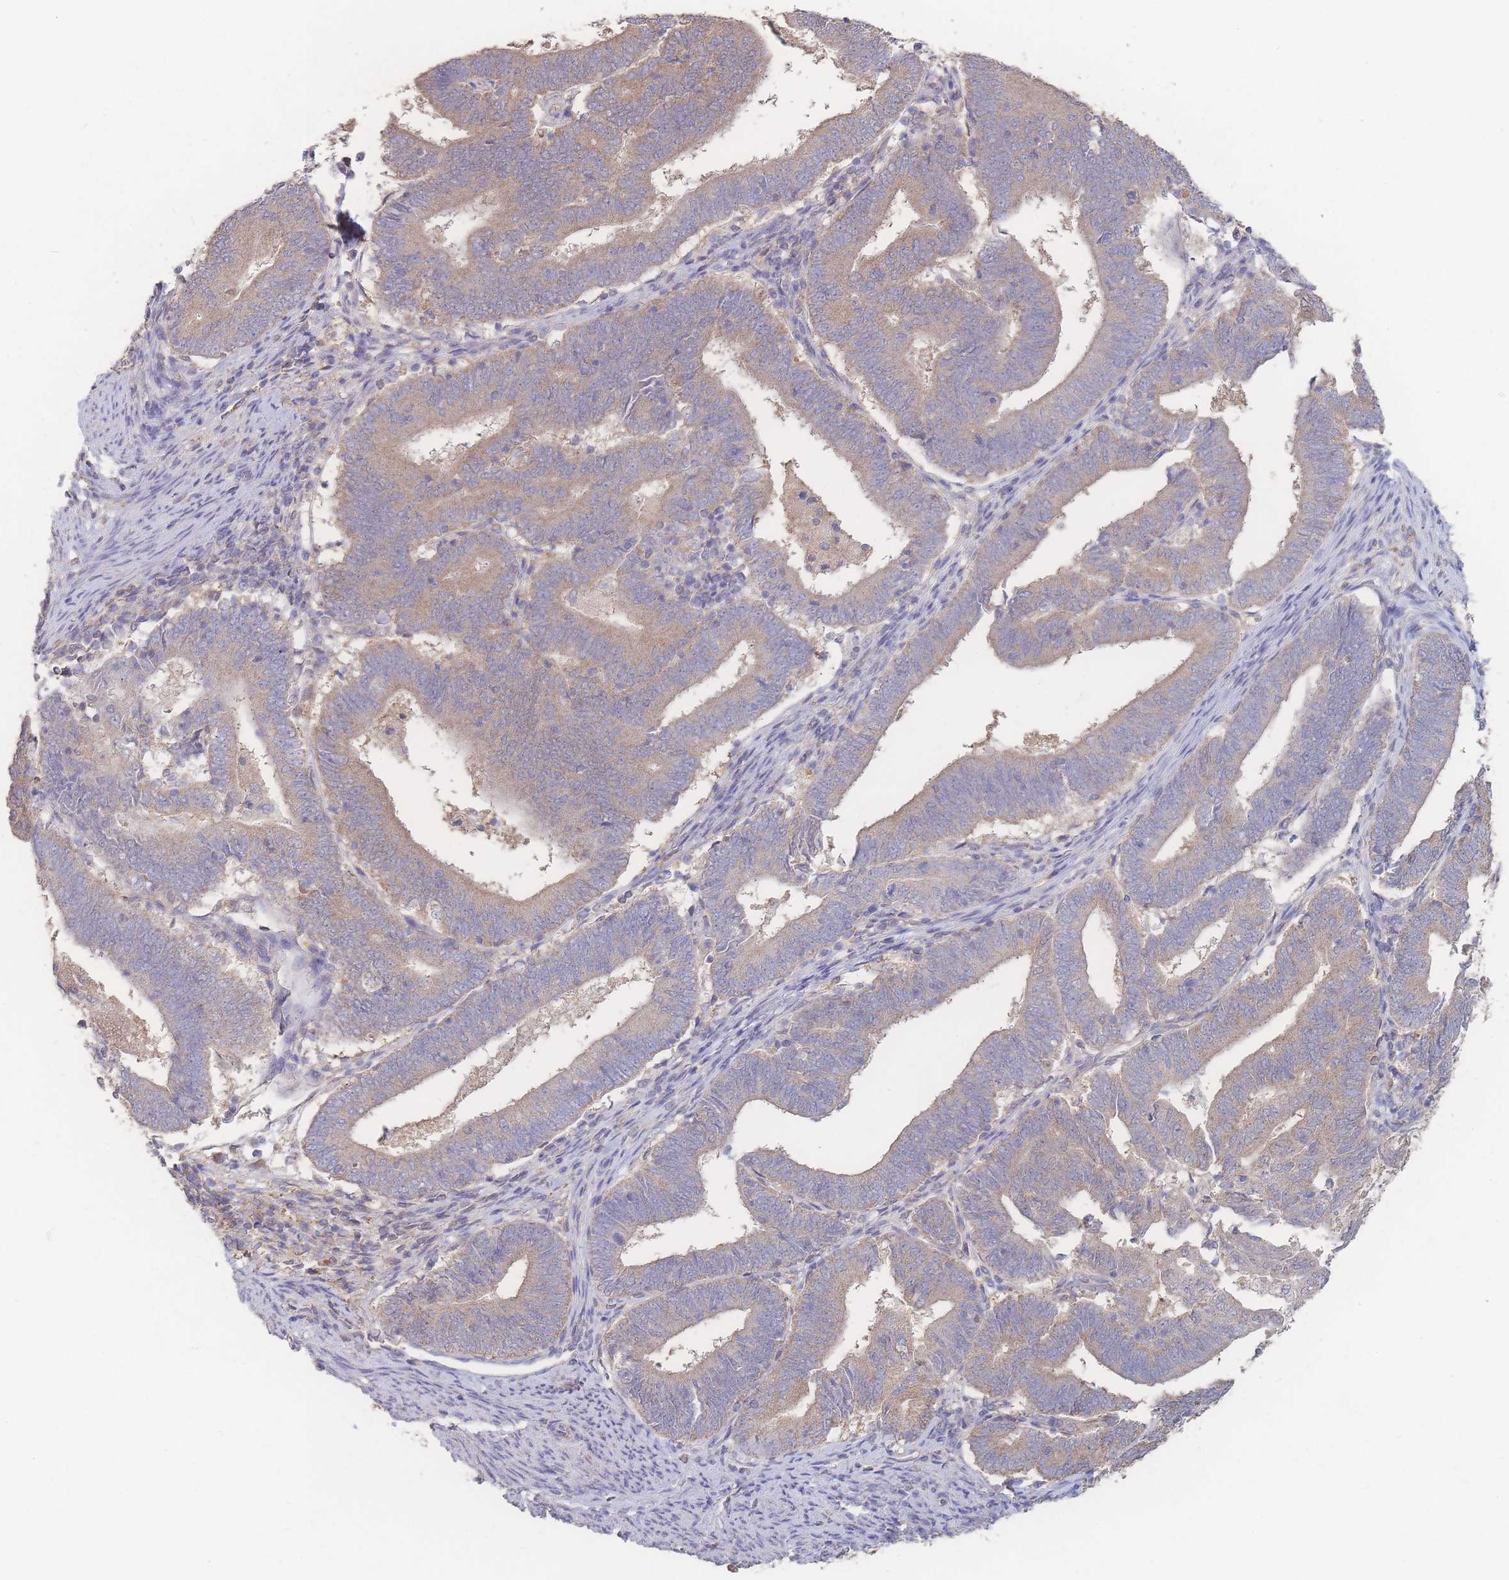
{"staining": {"intensity": "moderate", "quantity": ">75%", "location": "cytoplasmic/membranous"}, "tissue": "endometrial cancer", "cell_type": "Tumor cells", "image_type": "cancer", "snomed": [{"axis": "morphology", "description": "Adenocarcinoma, NOS"}, {"axis": "topography", "description": "Endometrium"}], "caption": "A brown stain highlights moderate cytoplasmic/membranous expression of a protein in endometrial cancer (adenocarcinoma) tumor cells.", "gene": "GIPR", "patient": {"sex": "female", "age": 70}}